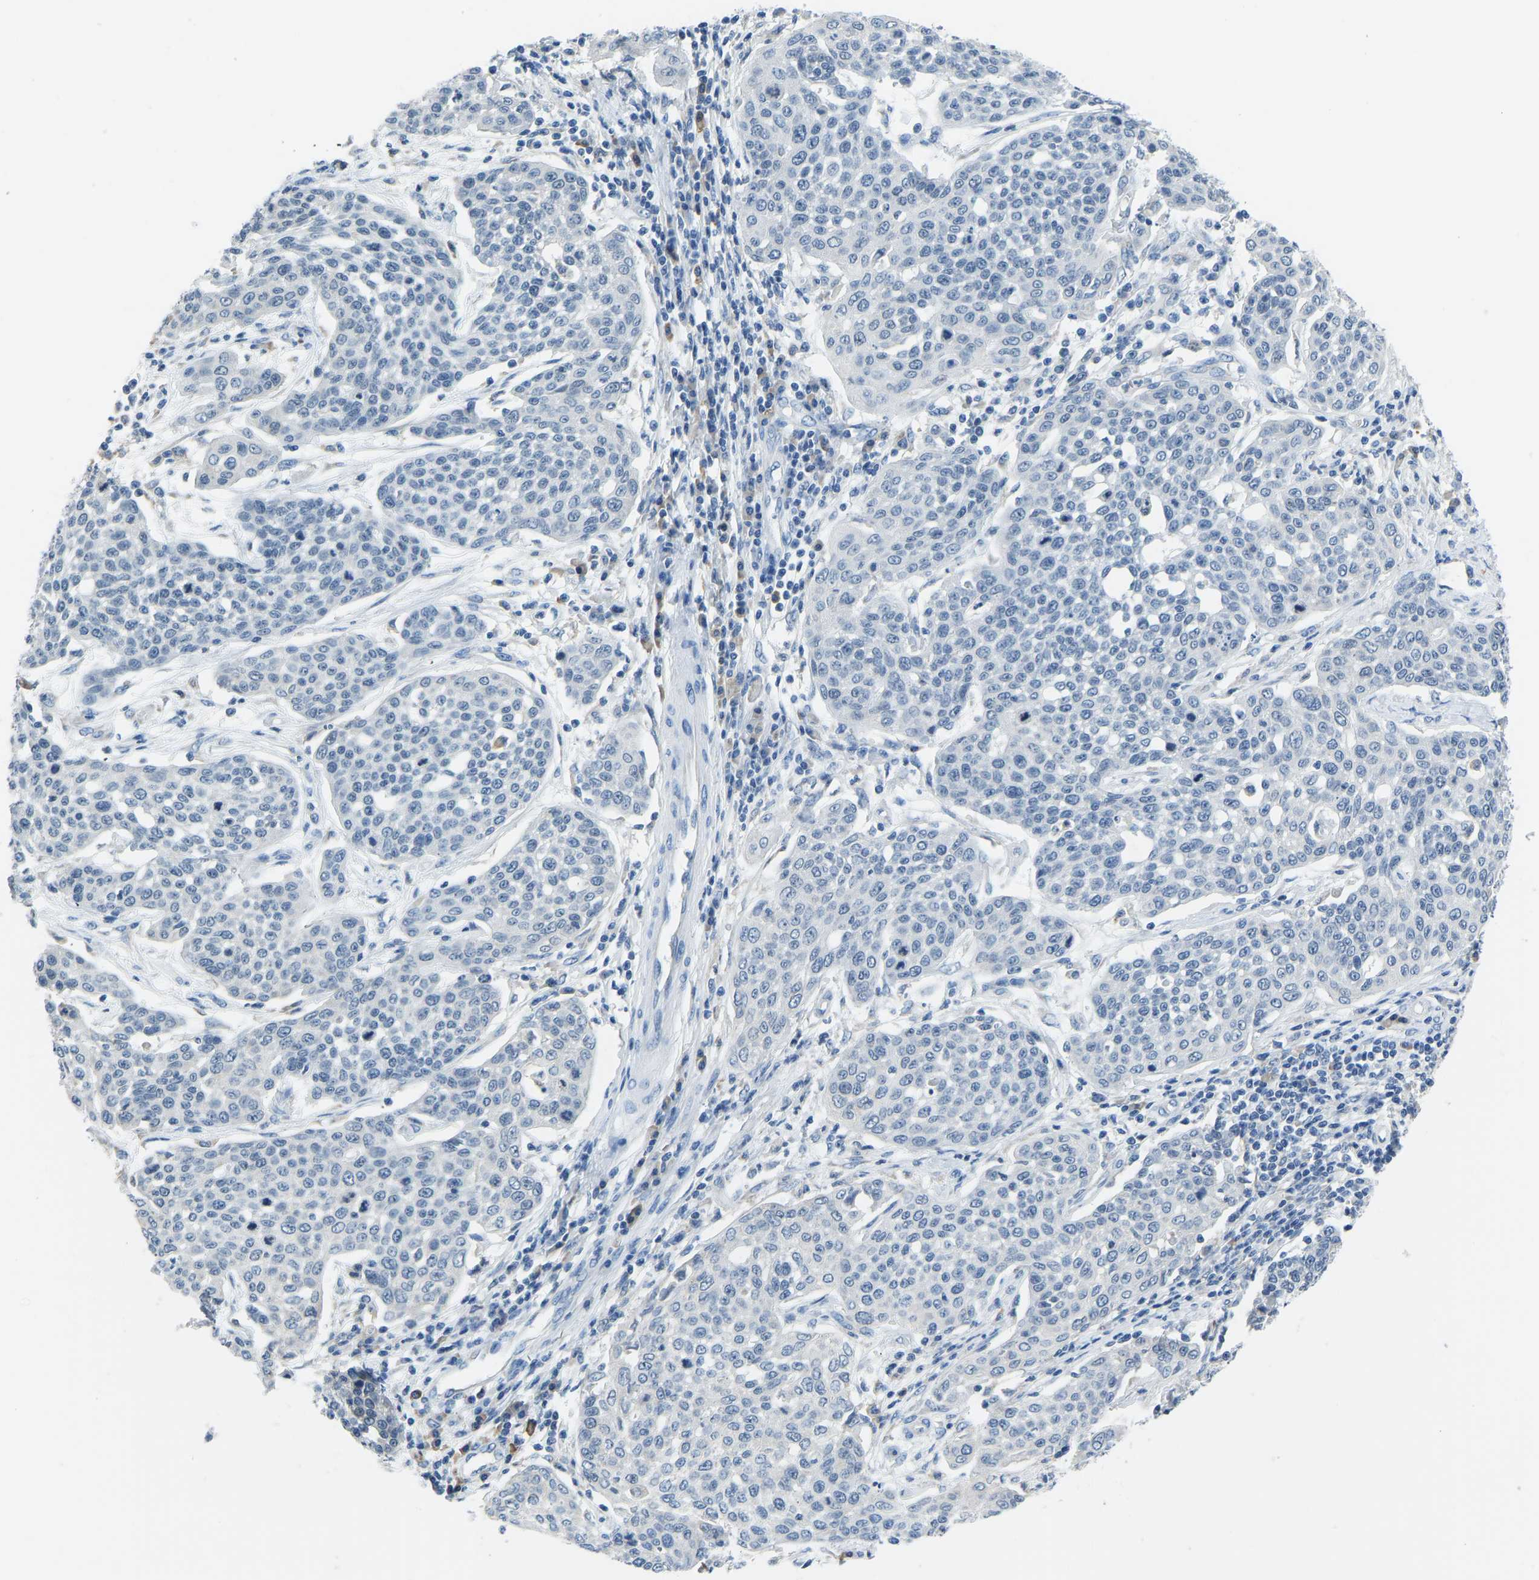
{"staining": {"intensity": "negative", "quantity": "none", "location": "none"}, "tissue": "cervical cancer", "cell_type": "Tumor cells", "image_type": "cancer", "snomed": [{"axis": "morphology", "description": "Squamous cell carcinoma, NOS"}, {"axis": "topography", "description": "Cervix"}], "caption": "Immunohistochemistry photomicrograph of squamous cell carcinoma (cervical) stained for a protein (brown), which exhibits no staining in tumor cells. (DAB immunohistochemistry (IHC) with hematoxylin counter stain).", "gene": "VRK1", "patient": {"sex": "female", "age": 34}}